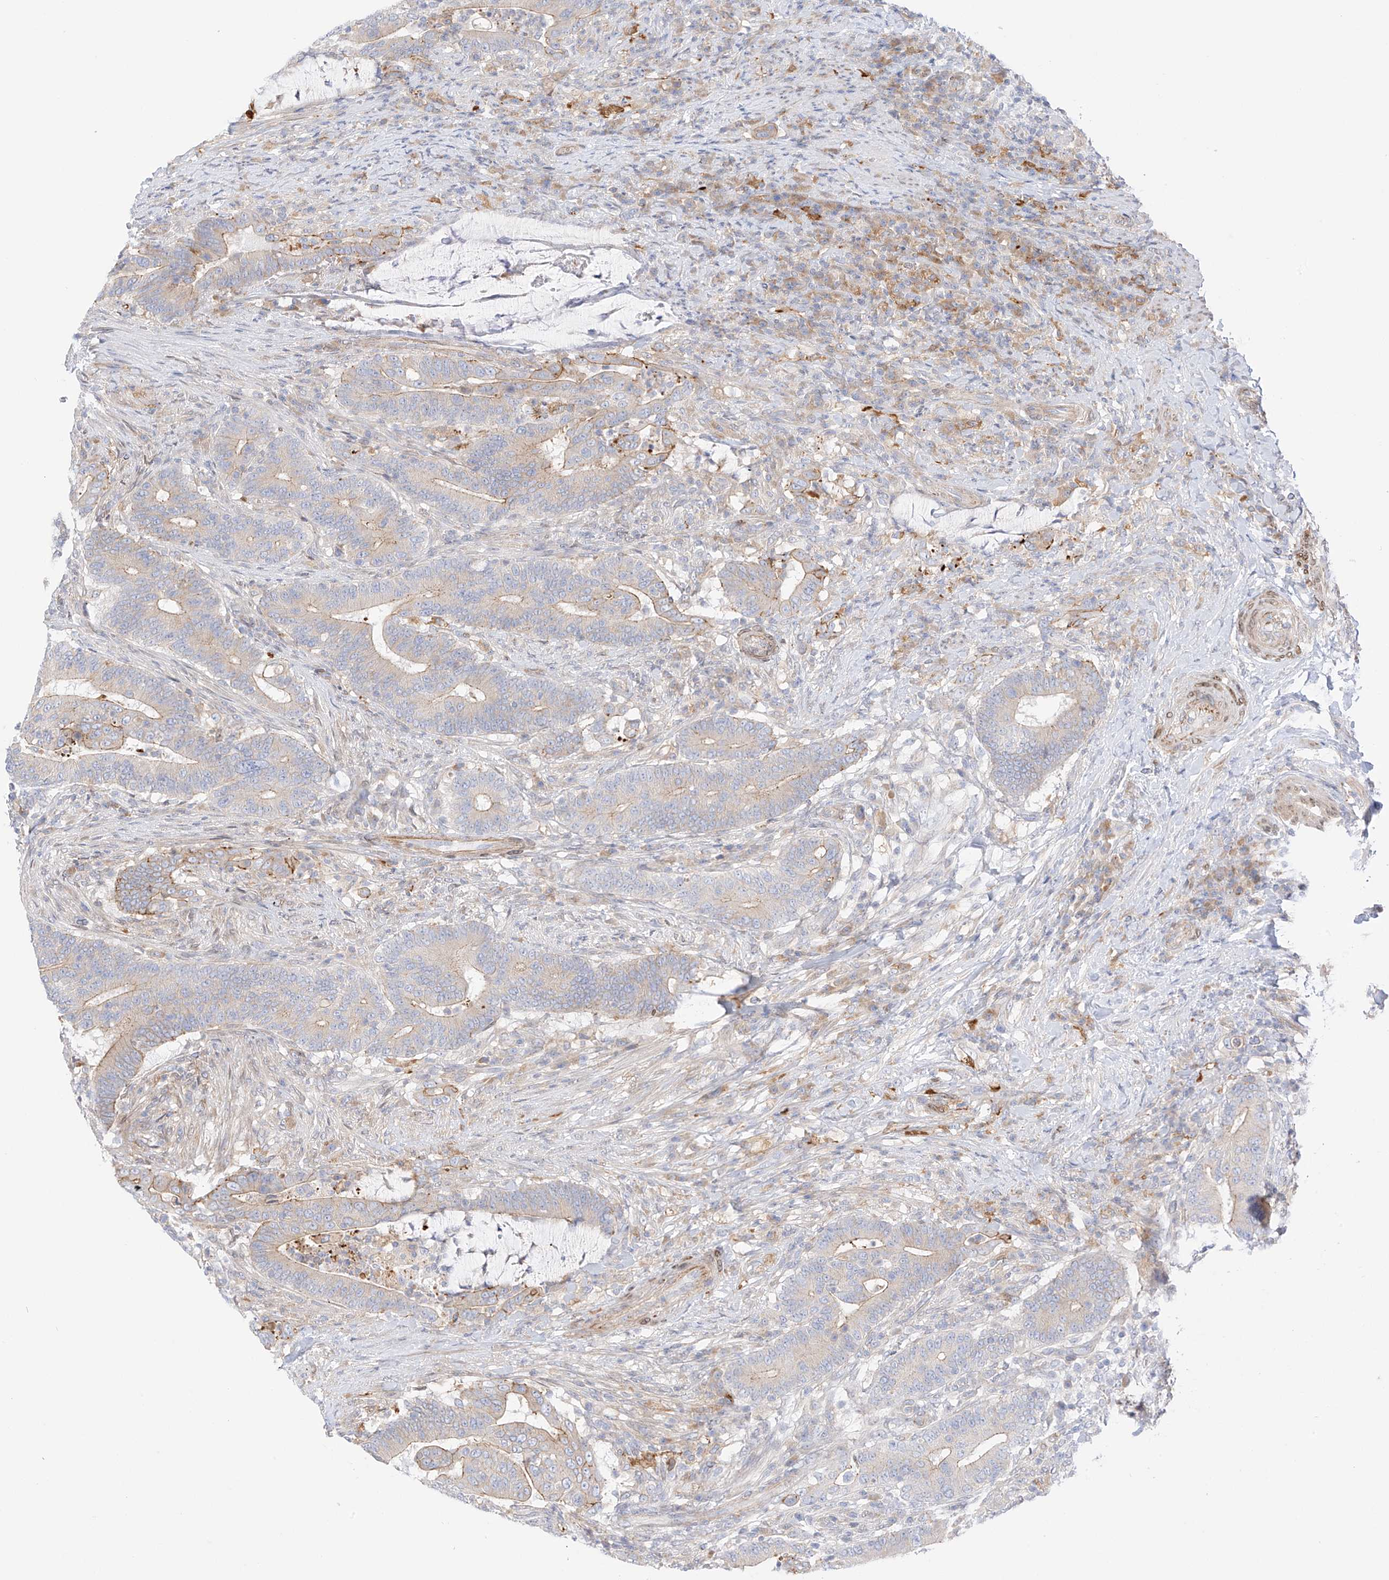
{"staining": {"intensity": "weak", "quantity": "25%-75%", "location": "cytoplasmic/membranous"}, "tissue": "colorectal cancer", "cell_type": "Tumor cells", "image_type": "cancer", "snomed": [{"axis": "morphology", "description": "Adenocarcinoma, NOS"}, {"axis": "topography", "description": "Colon"}], "caption": "The histopathology image displays staining of adenocarcinoma (colorectal), revealing weak cytoplasmic/membranous protein staining (brown color) within tumor cells. (DAB IHC with brightfield microscopy, high magnification).", "gene": "PCYOX1", "patient": {"sex": "female", "age": 66}}